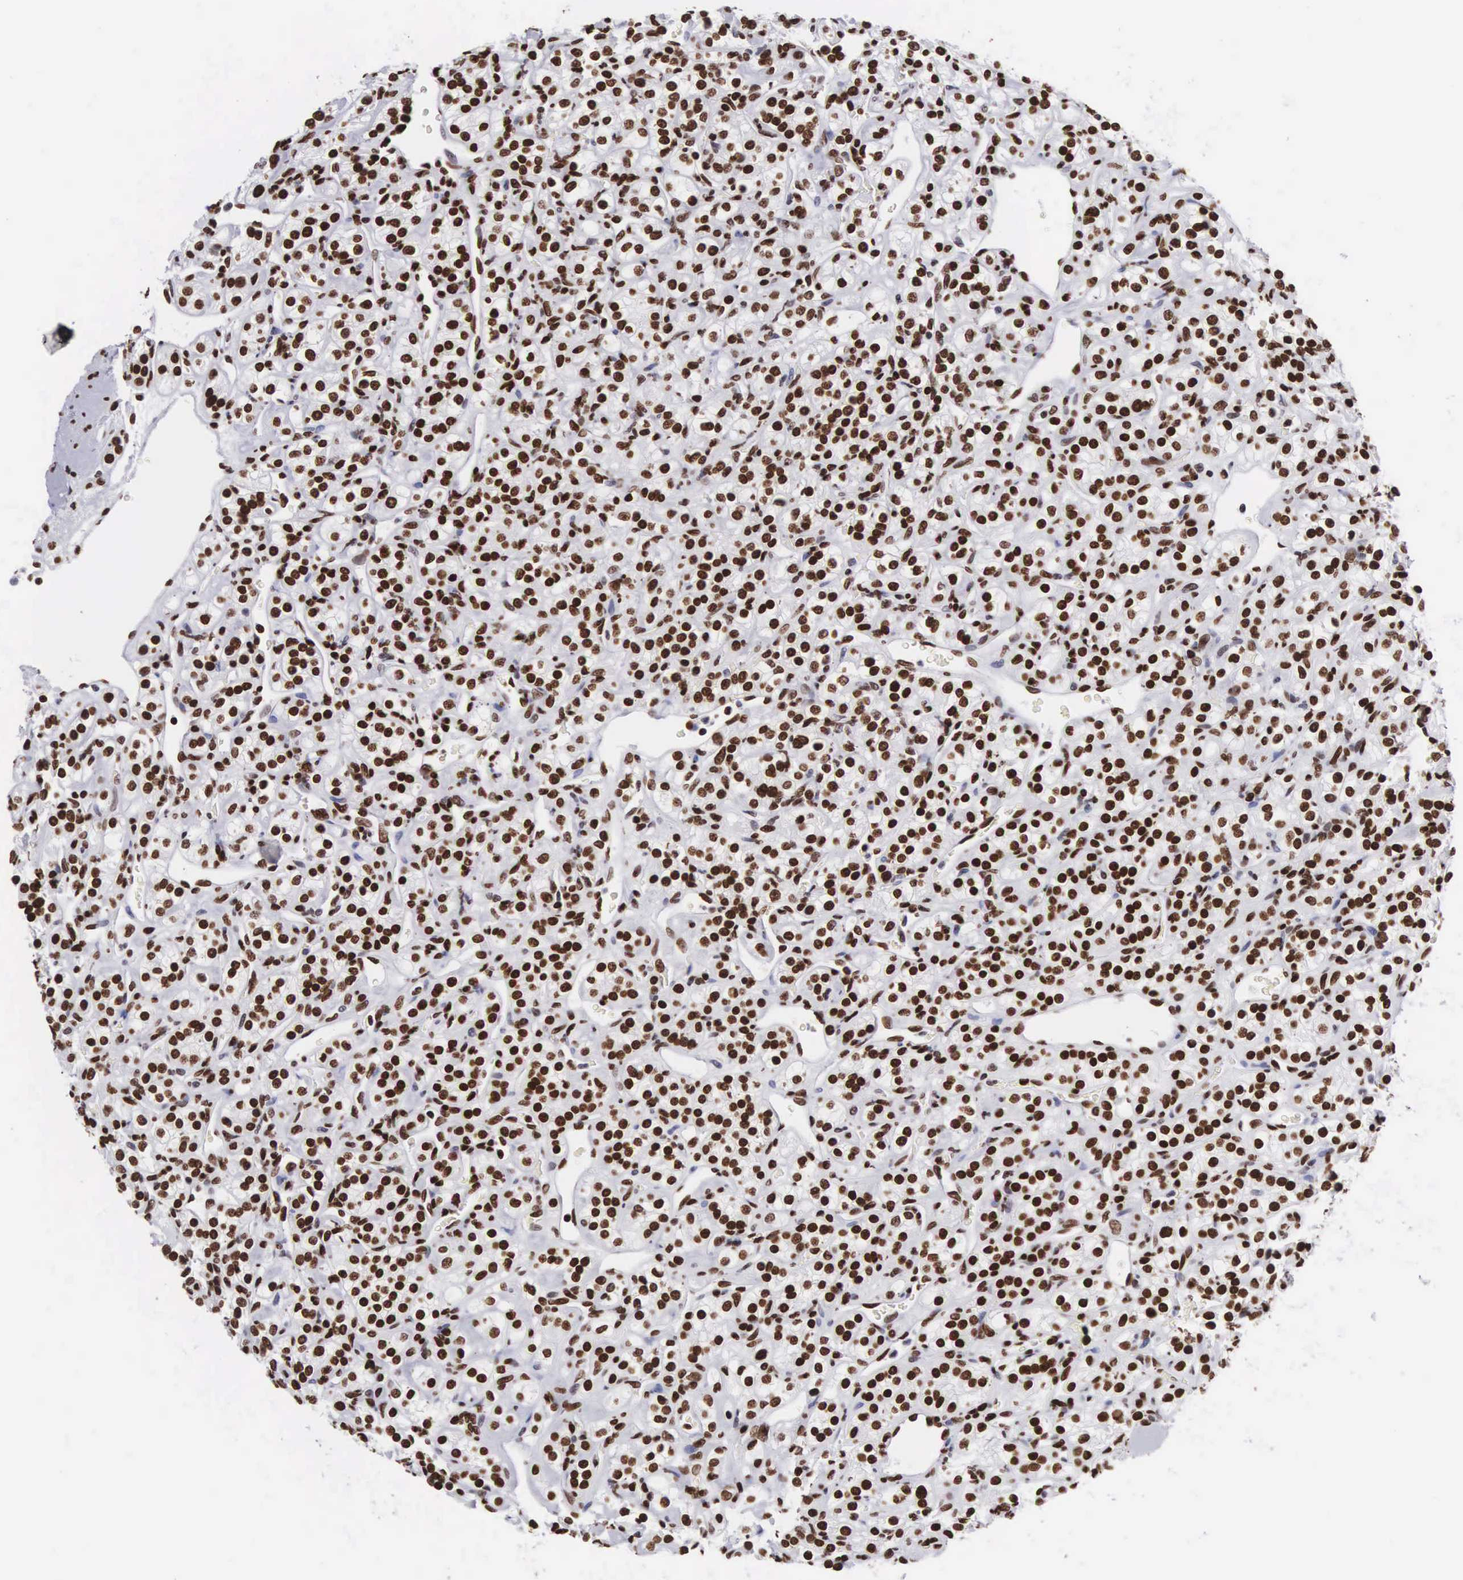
{"staining": {"intensity": "strong", "quantity": ">75%", "location": "nuclear"}, "tissue": "renal cancer", "cell_type": "Tumor cells", "image_type": "cancer", "snomed": [{"axis": "morphology", "description": "Adenocarcinoma, NOS"}, {"axis": "topography", "description": "Kidney"}], "caption": "A micrograph showing strong nuclear positivity in approximately >75% of tumor cells in renal cancer (adenocarcinoma), as visualized by brown immunohistochemical staining.", "gene": "MECP2", "patient": {"sex": "male", "age": 77}}